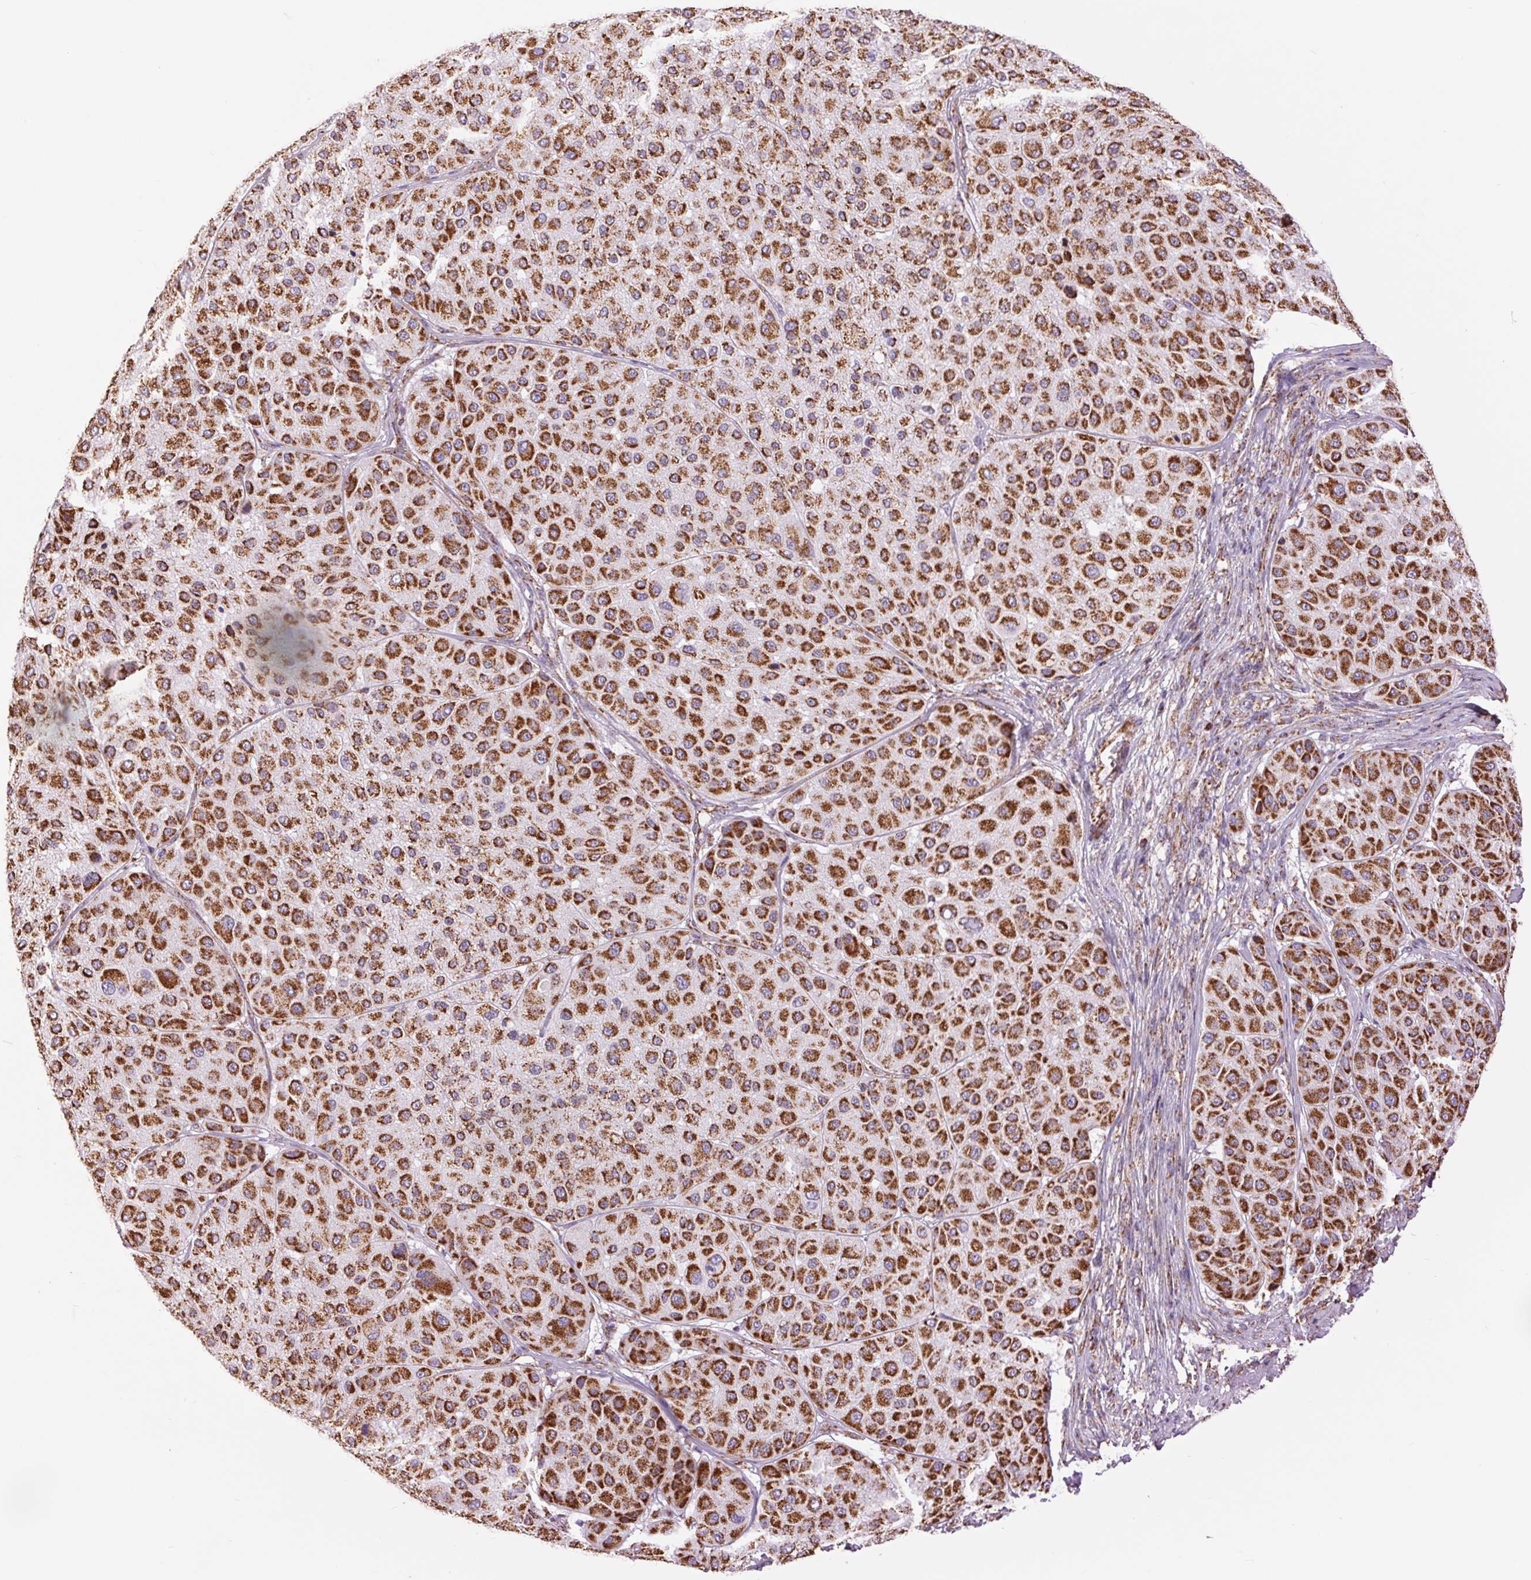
{"staining": {"intensity": "strong", "quantity": ">75%", "location": "cytoplasmic/membranous"}, "tissue": "melanoma", "cell_type": "Tumor cells", "image_type": "cancer", "snomed": [{"axis": "morphology", "description": "Malignant melanoma, Metastatic site"}, {"axis": "topography", "description": "Smooth muscle"}], "caption": "Human malignant melanoma (metastatic site) stained for a protein (brown) shows strong cytoplasmic/membranous positive staining in about >75% of tumor cells.", "gene": "ATP5PB", "patient": {"sex": "male", "age": 41}}